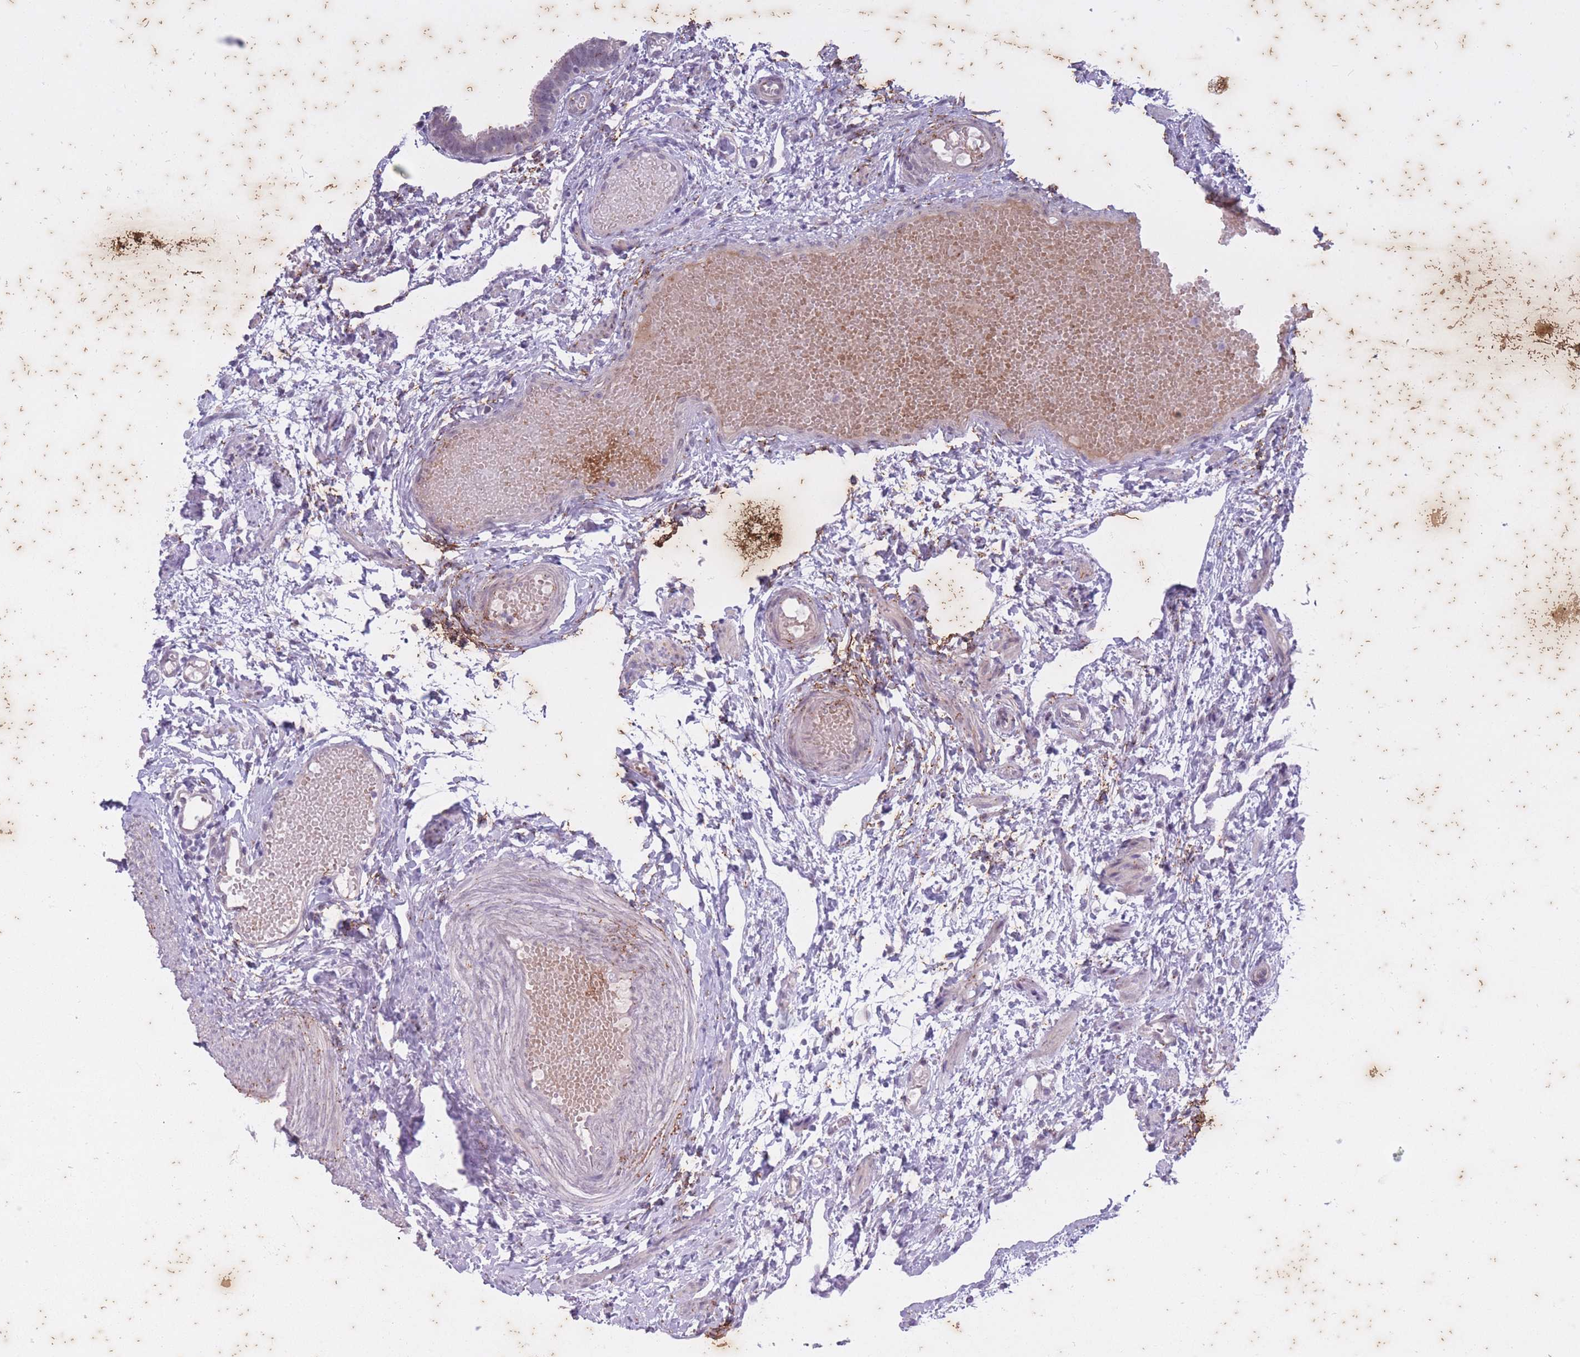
{"staining": {"intensity": "weak", "quantity": "<25%", "location": "nuclear"}, "tissue": "fallopian tube", "cell_type": "Glandular cells", "image_type": "normal", "snomed": [{"axis": "morphology", "description": "Normal tissue, NOS"}, {"axis": "topography", "description": "Fallopian tube"}], "caption": "Glandular cells show no significant protein staining in benign fallopian tube. (DAB (3,3'-diaminobenzidine) IHC visualized using brightfield microscopy, high magnification).", "gene": "ARPIN", "patient": {"sex": "female", "age": 37}}